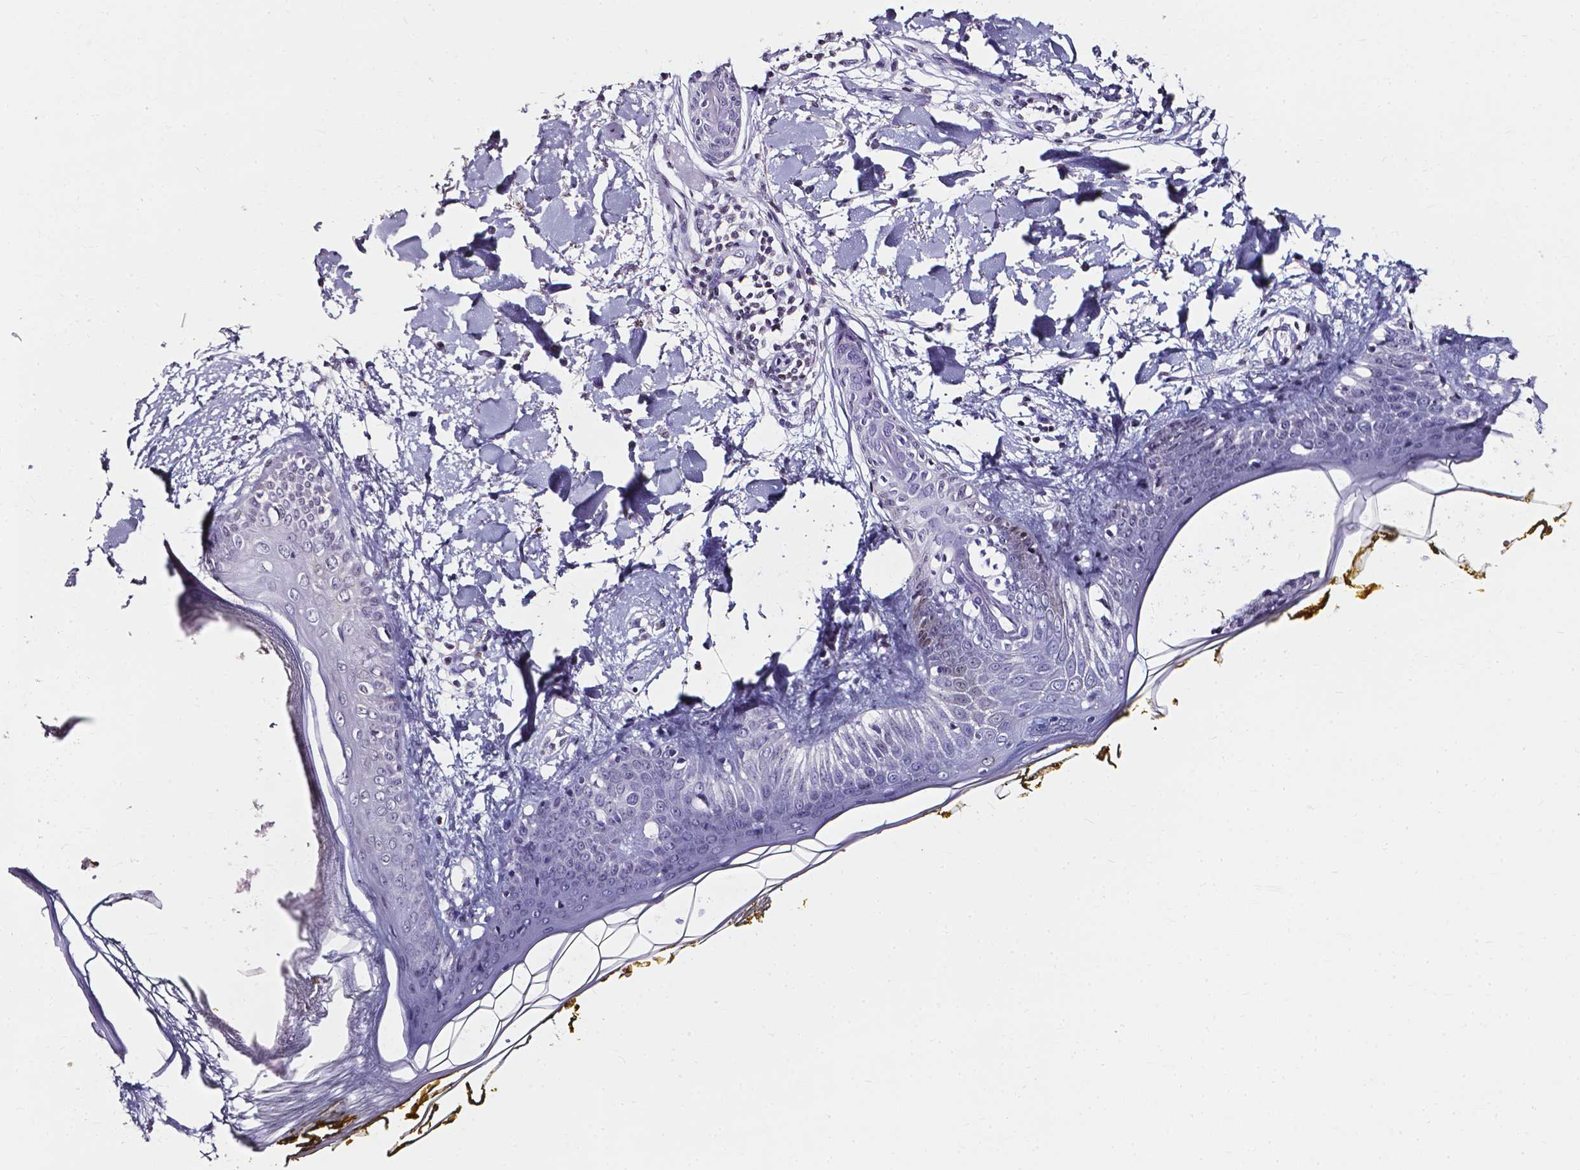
{"staining": {"intensity": "negative", "quantity": "none", "location": "none"}, "tissue": "skin", "cell_type": "Fibroblasts", "image_type": "normal", "snomed": [{"axis": "morphology", "description": "Normal tissue, NOS"}, {"axis": "topography", "description": "Skin"}], "caption": "The histopathology image shows no significant positivity in fibroblasts of skin.", "gene": "AKR1B10", "patient": {"sex": "female", "age": 34}}